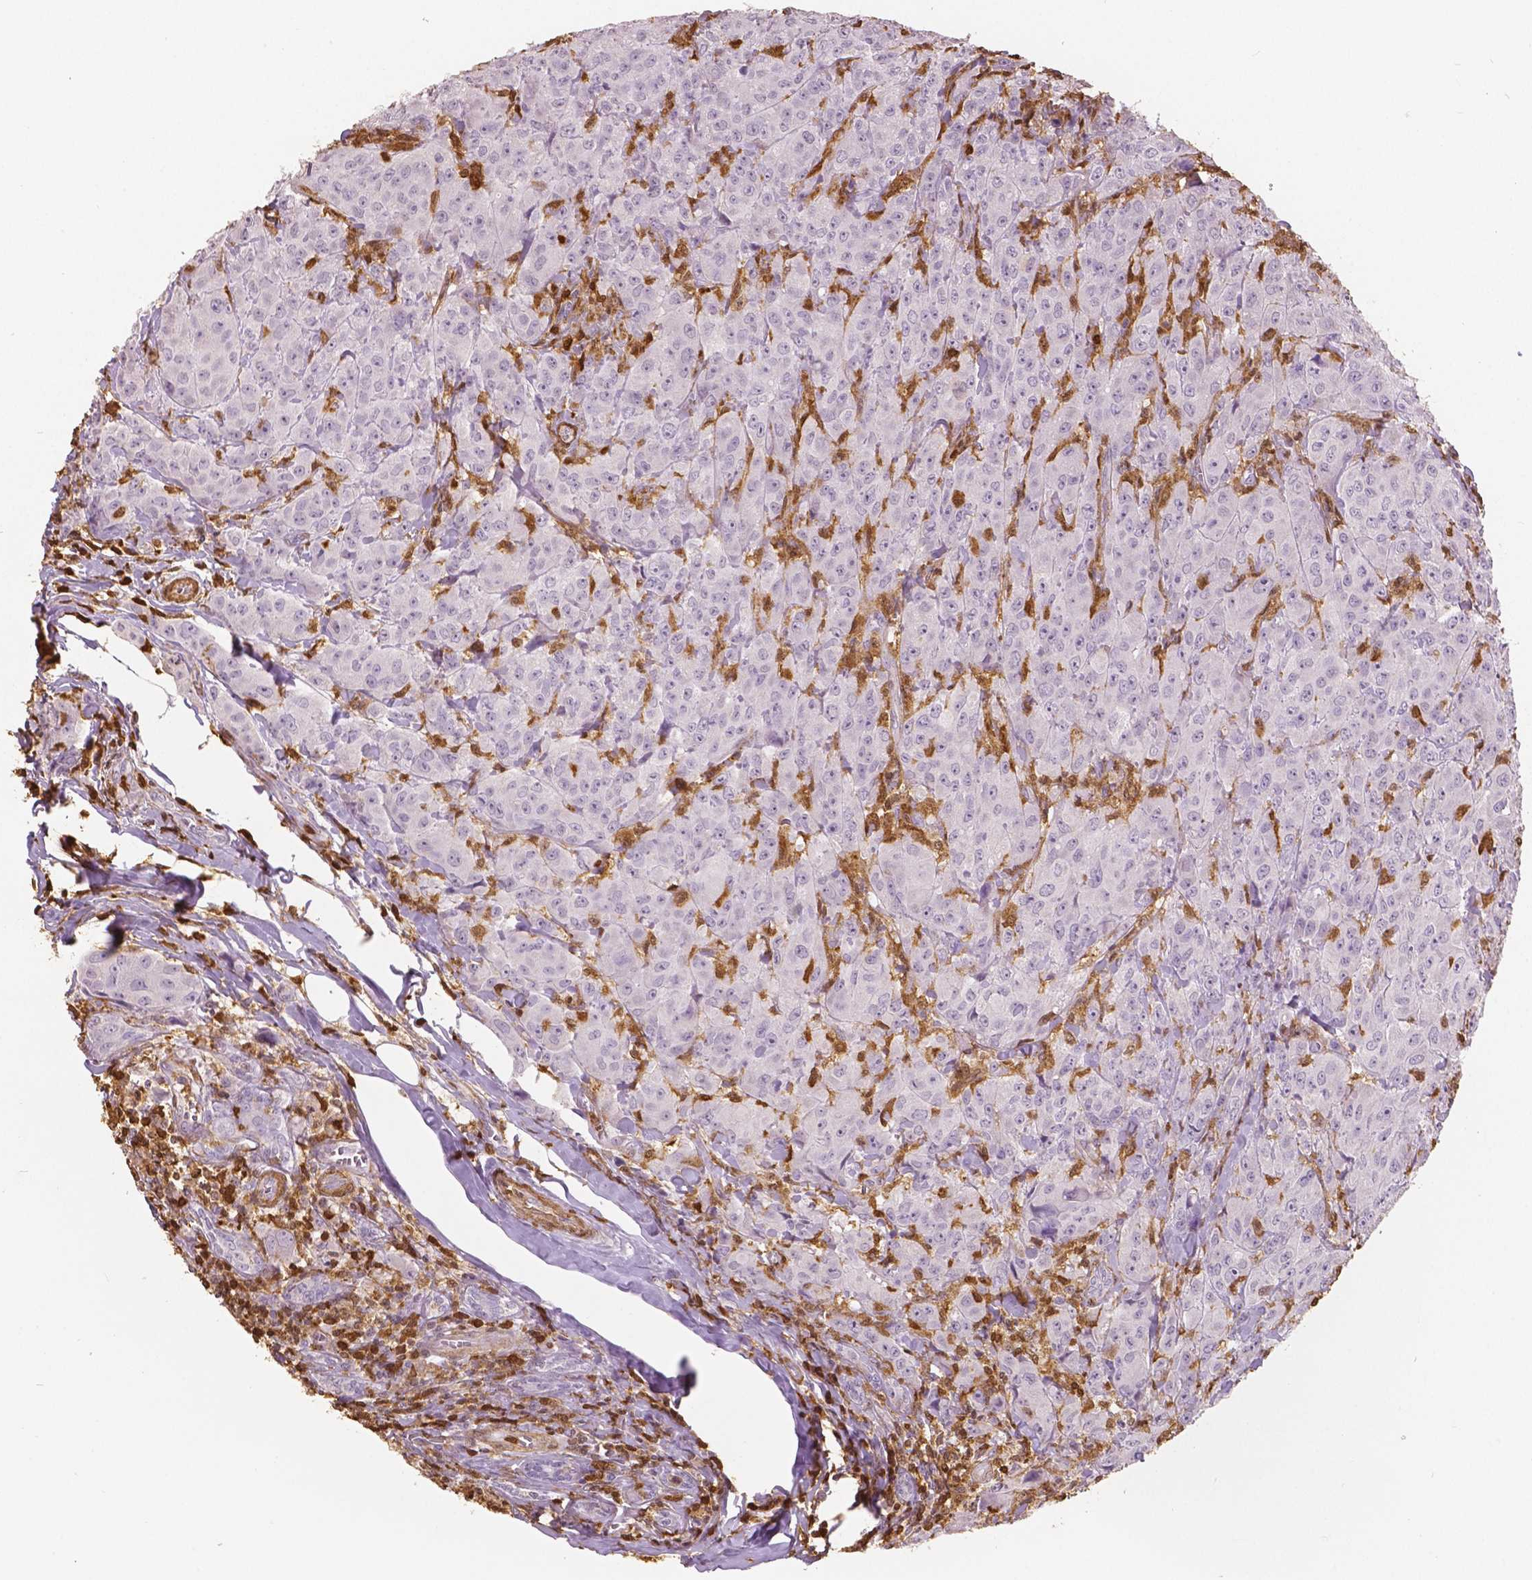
{"staining": {"intensity": "negative", "quantity": "none", "location": "none"}, "tissue": "breast cancer", "cell_type": "Tumor cells", "image_type": "cancer", "snomed": [{"axis": "morphology", "description": "Duct carcinoma"}, {"axis": "topography", "description": "Breast"}], "caption": "Human breast cancer stained for a protein using immunohistochemistry (IHC) displays no expression in tumor cells.", "gene": "S100A4", "patient": {"sex": "female", "age": 43}}